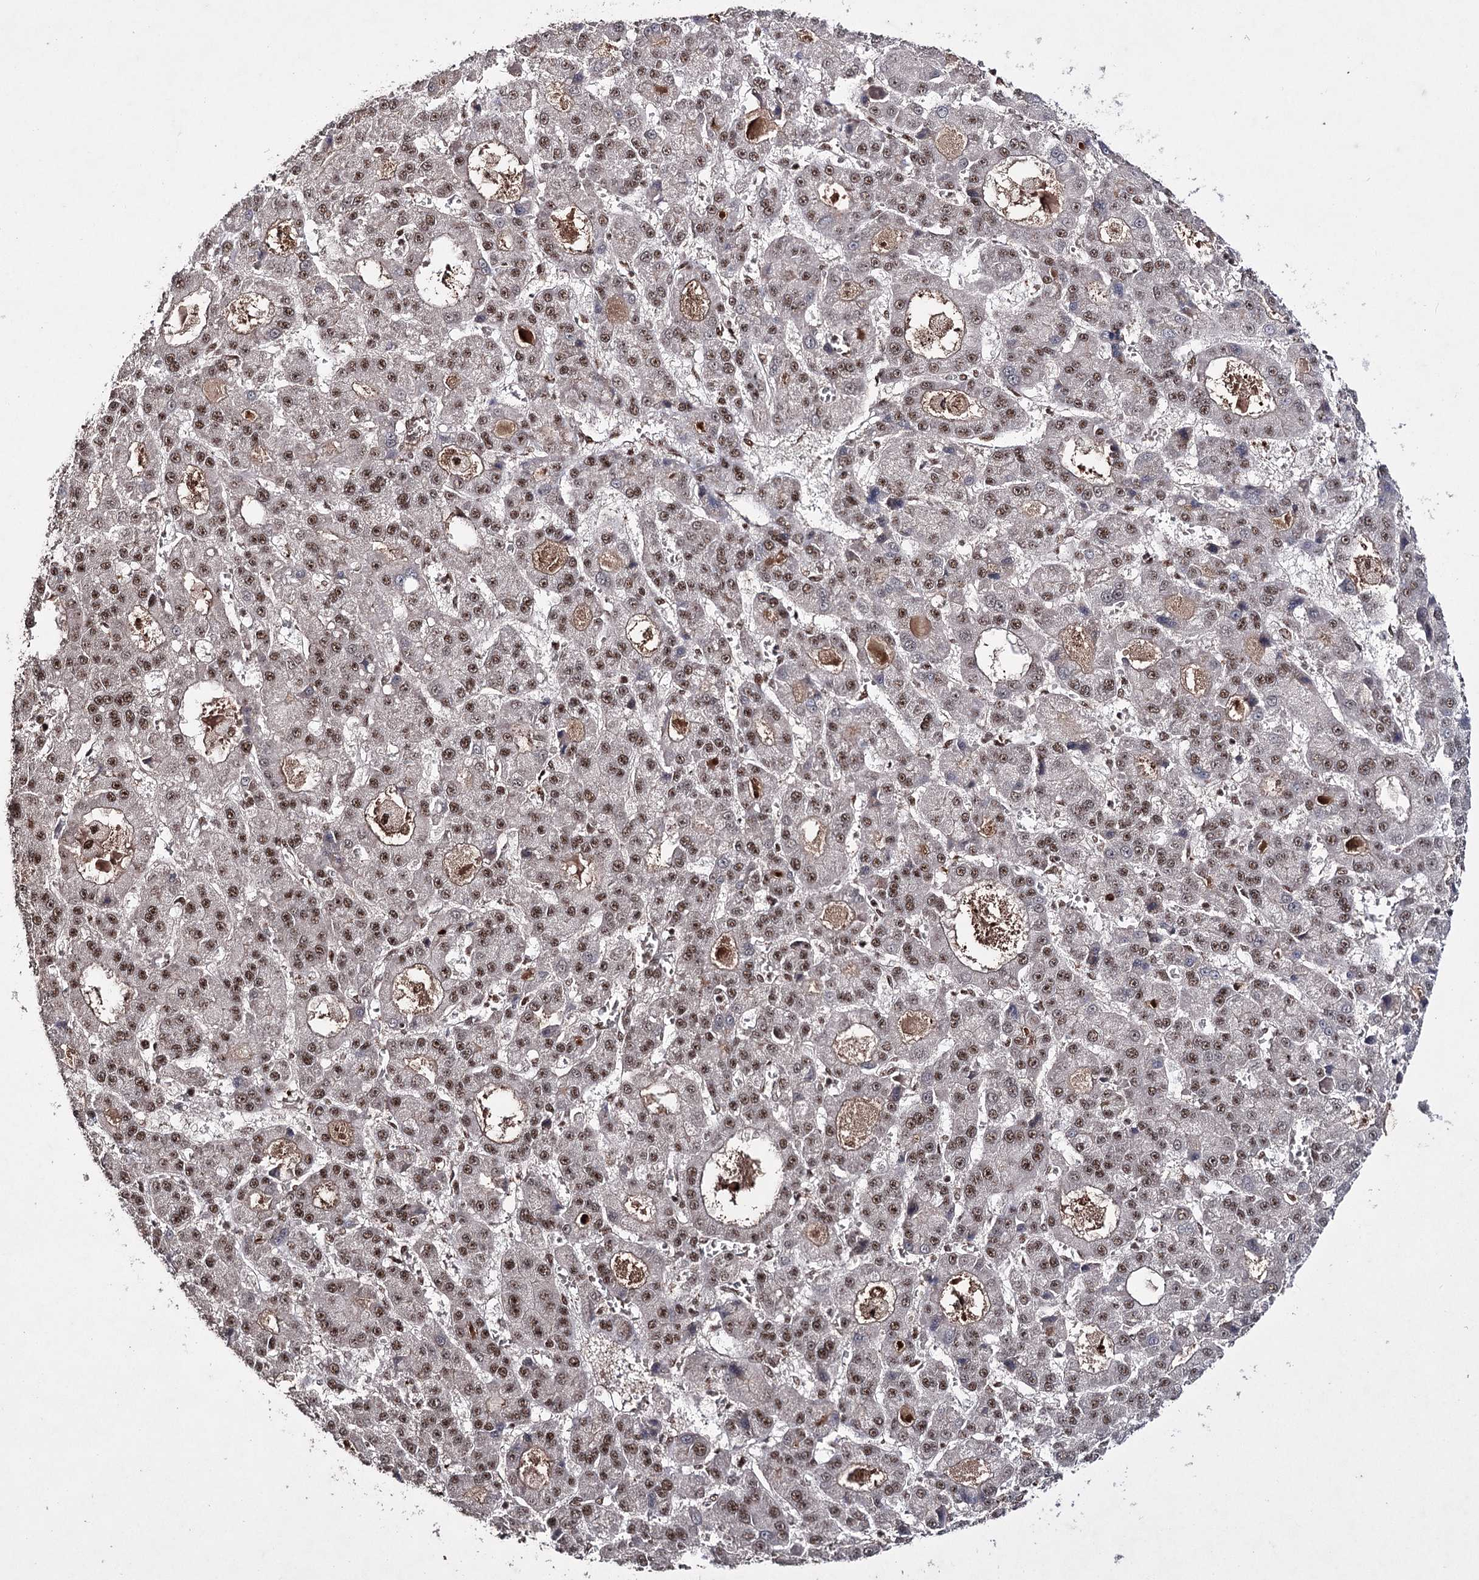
{"staining": {"intensity": "moderate", "quantity": ">75%", "location": "nuclear"}, "tissue": "liver cancer", "cell_type": "Tumor cells", "image_type": "cancer", "snomed": [{"axis": "morphology", "description": "Carcinoma, Hepatocellular, NOS"}, {"axis": "topography", "description": "Liver"}], "caption": "Moderate nuclear staining for a protein is identified in approximately >75% of tumor cells of liver cancer (hepatocellular carcinoma) using immunohistochemistry.", "gene": "PRPF40A", "patient": {"sex": "male", "age": 70}}